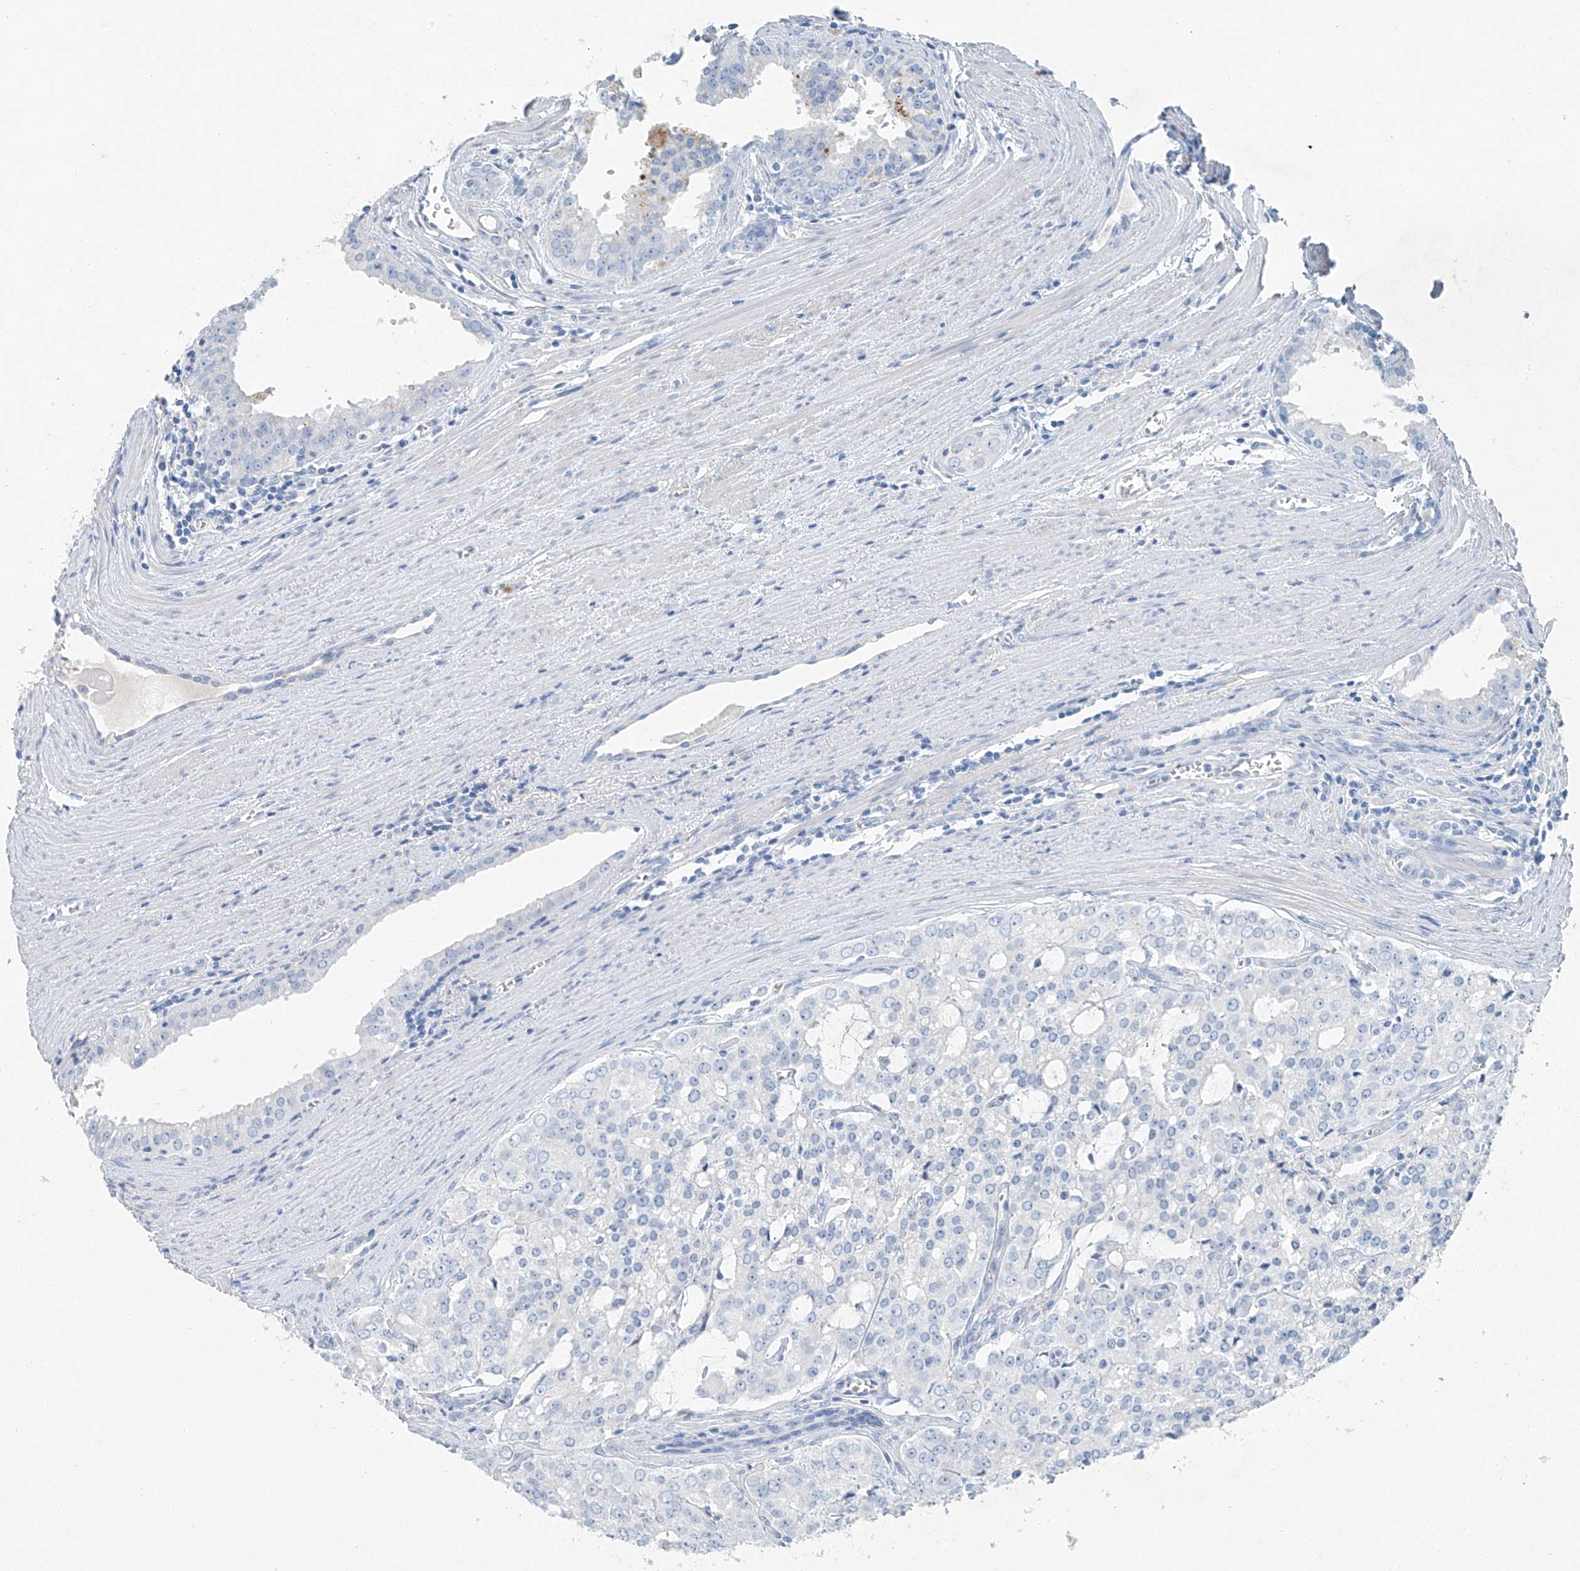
{"staining": {"intensity": "negative", "quantity": "none", "location": "none"}, "tissue": "prostate cancer", "cell_type": "Tumor cells", "image_type": "cancer", "snomed": [{"axis": "morphology", "description": "Adenocarcinoma, High grade"}, {"axis": "topography", "description": "Prostate"}], "caption": "IHC of prostate cancer shows no staining in tumor cells.", "gene": "C1orf87", "patient": {"sex": "male", "age": 68}}